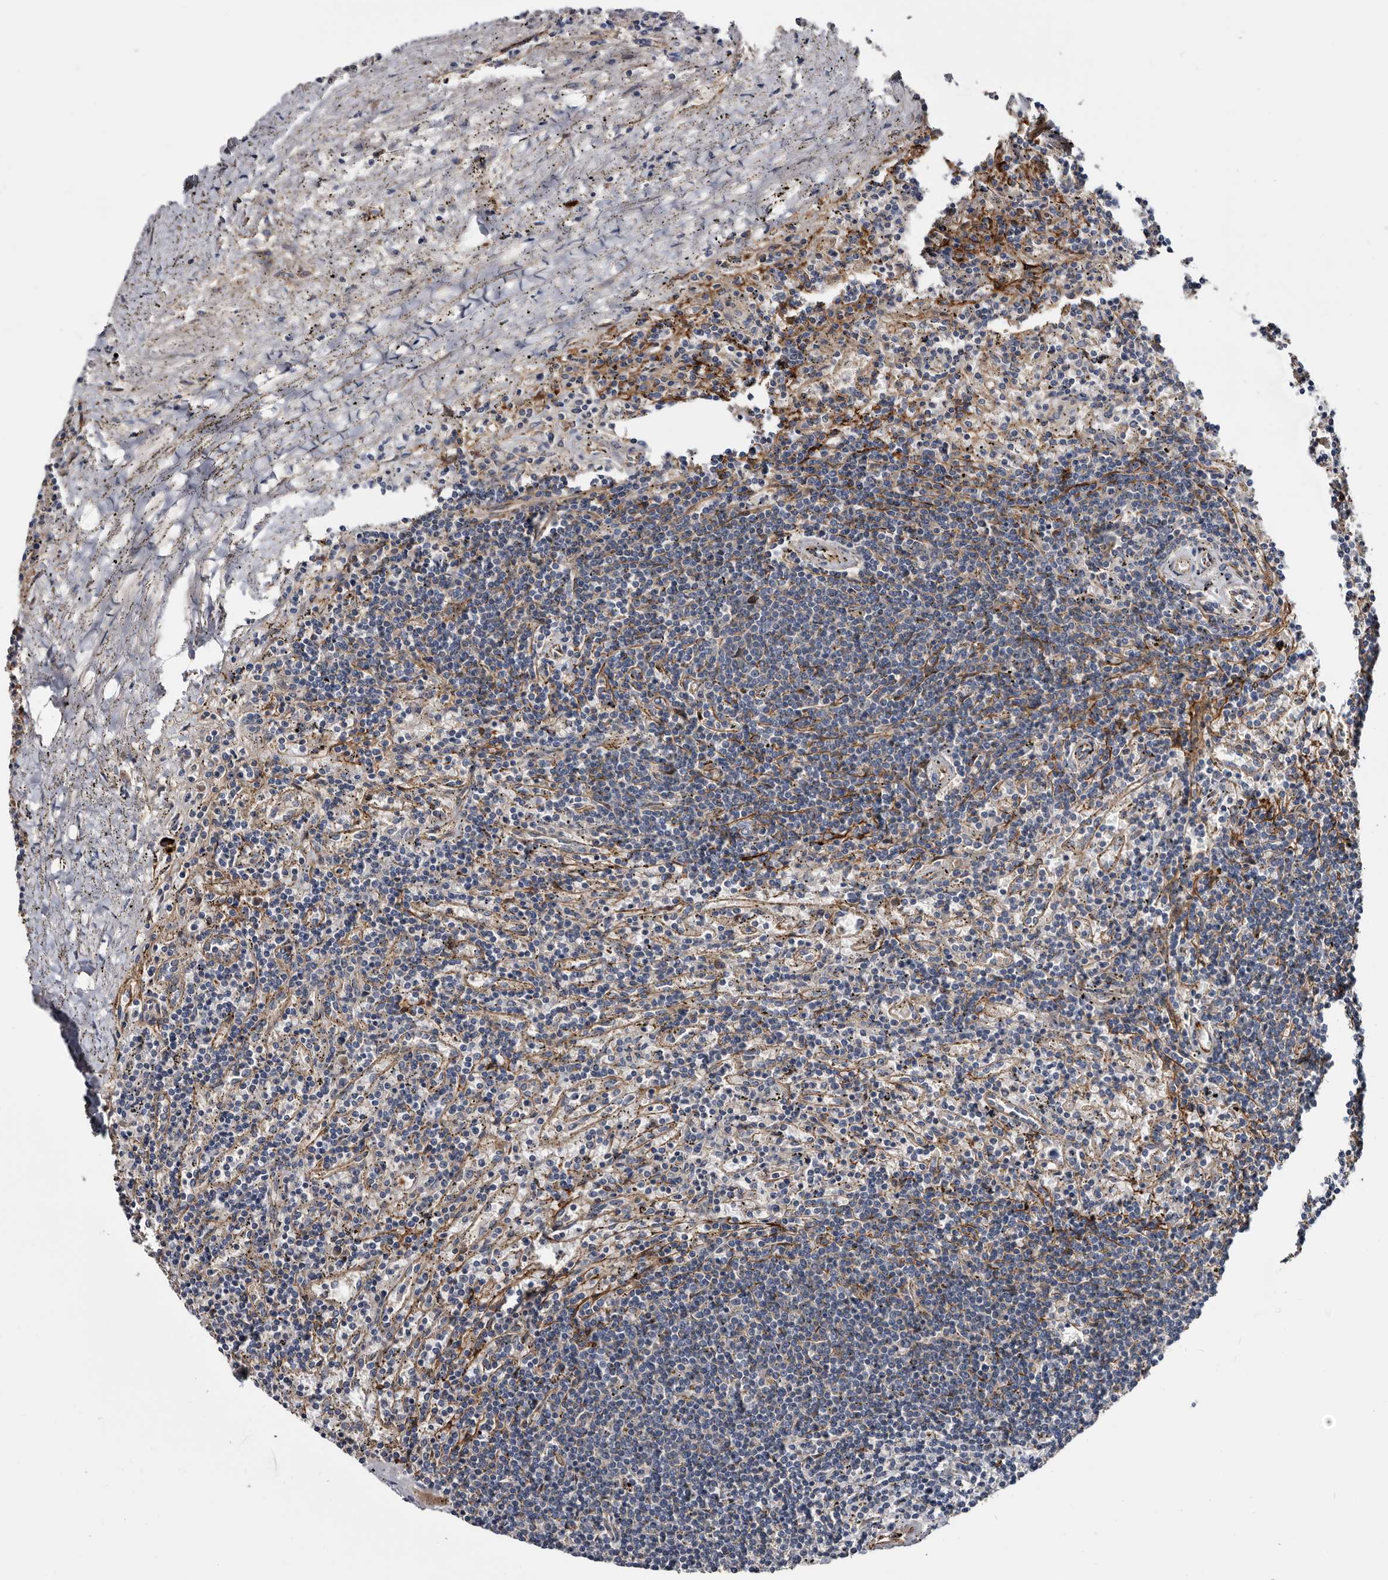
{"staining": {"intensity": "negative", "quantity": "none", "location": "none"}, "tissue": "lymphoma", "cell_type": "Tumor cells", "image_type": "cancer", "snomed": [{"axis": "morphology", "description": "Malignant lymphoma, non-Hodgkin's type, Low grade"}, {"axis": "topography", "description": "Spleen"}], "caption": "This is an immunohistochemistry (IHC) micrograph of lymphoma. There is no expression in tumor cells.", "gene": "TSPAN17", "patient": {"sex": "male", "age": 76}}